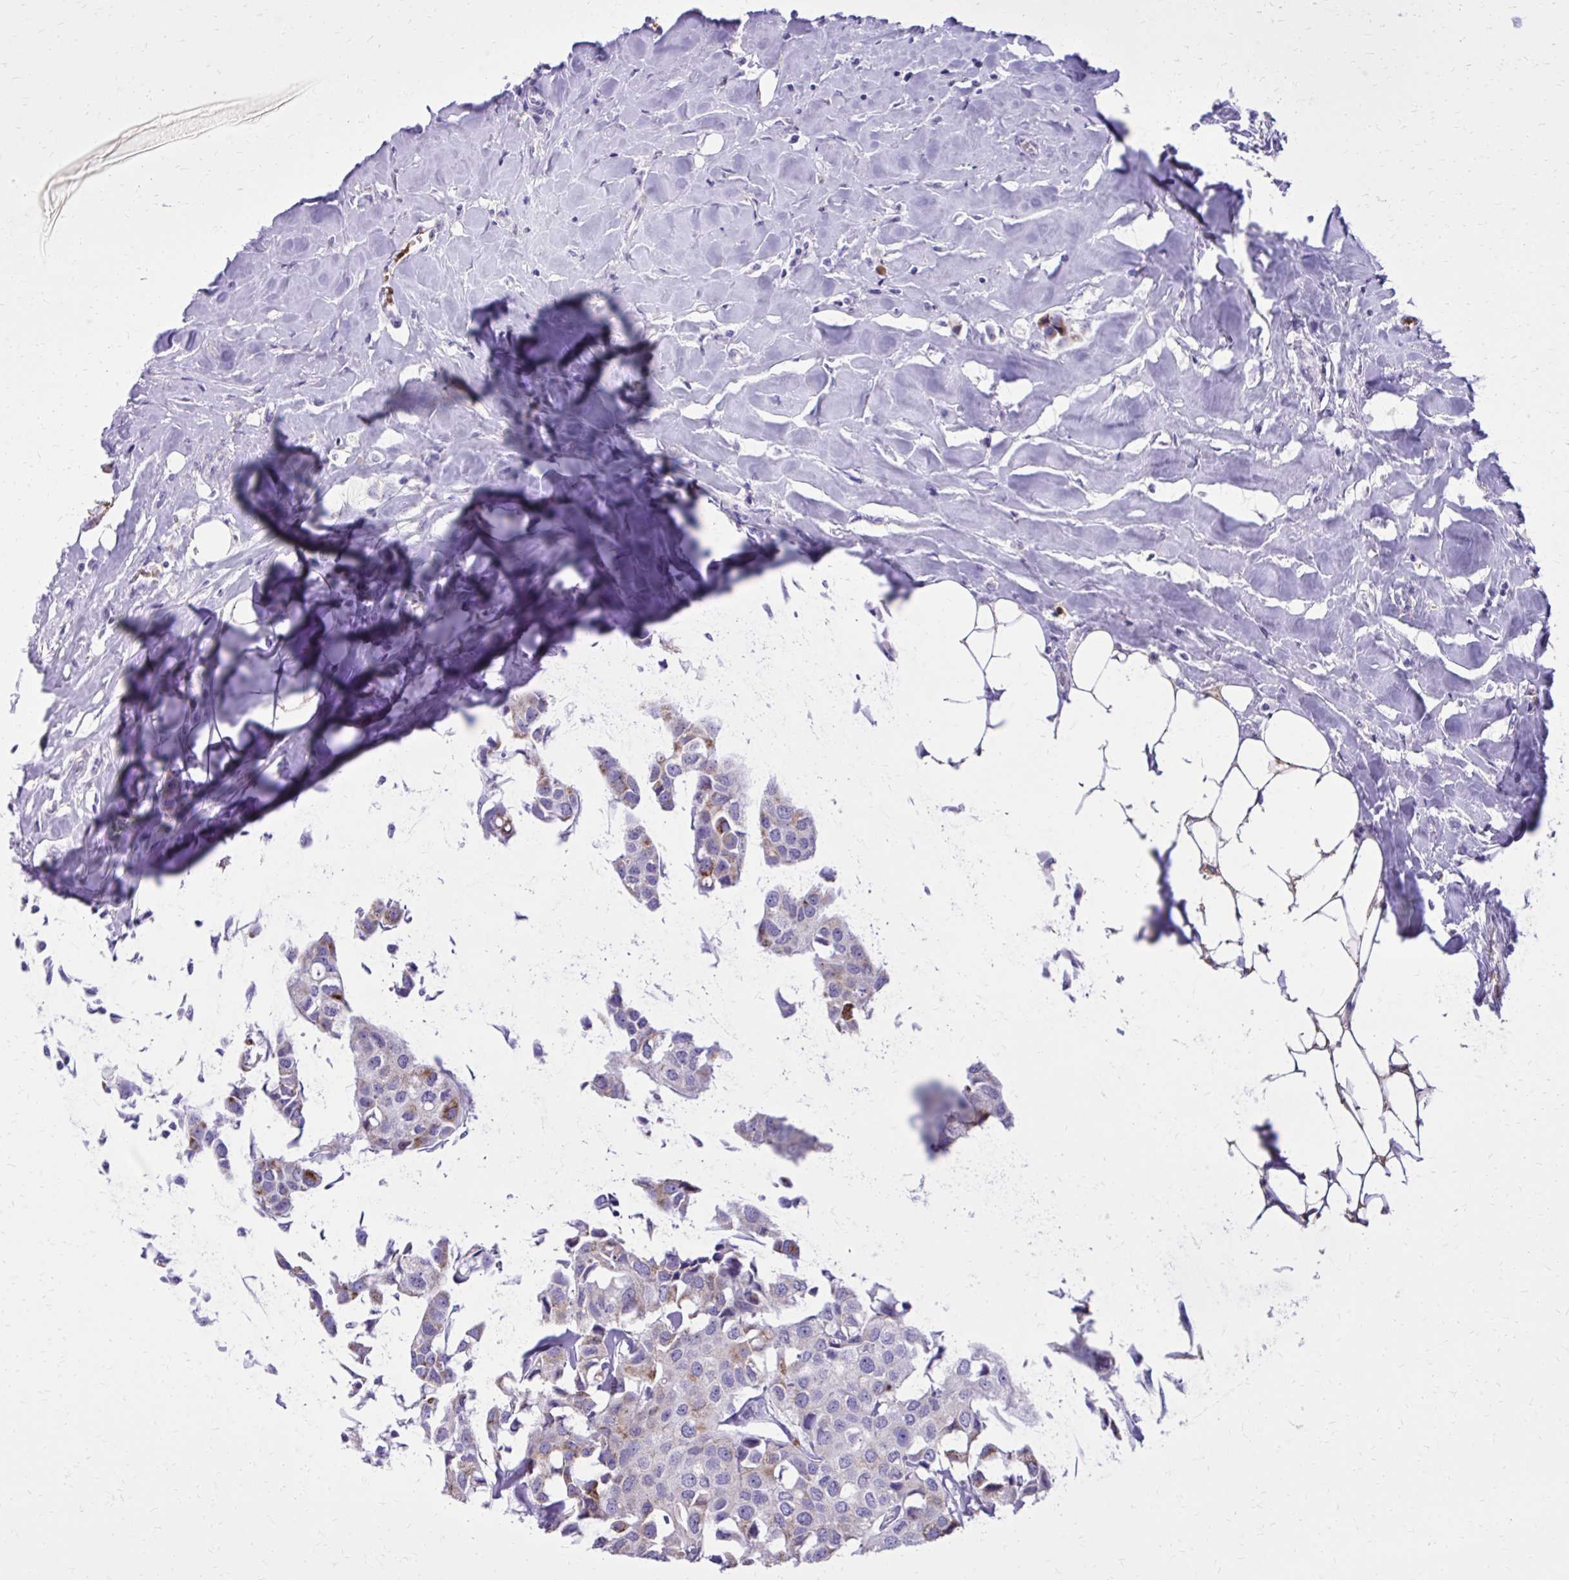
{"staining": {"intensity": "weak", "quantity": "25%-75%", "location": "cytoplasmic/membranous"}, "tissue": "breast cancer", "cell_type": "Tumor cells", "image_type": "cancer", "snomed": [{"axis": "morphology", "description": "Duct carcinoma"}, {"axis": "topography", "description": "Breast"}], "caption": "Breast cancer (infiltrating ductal carcinoma) was stained to show a protein in brown. There is low levels of weak cytoplasmic/membranous staining in approximately 25%-75% of tumor cells.", "gene": "CAT", "patient": {"sex": "female", "age": 80}}